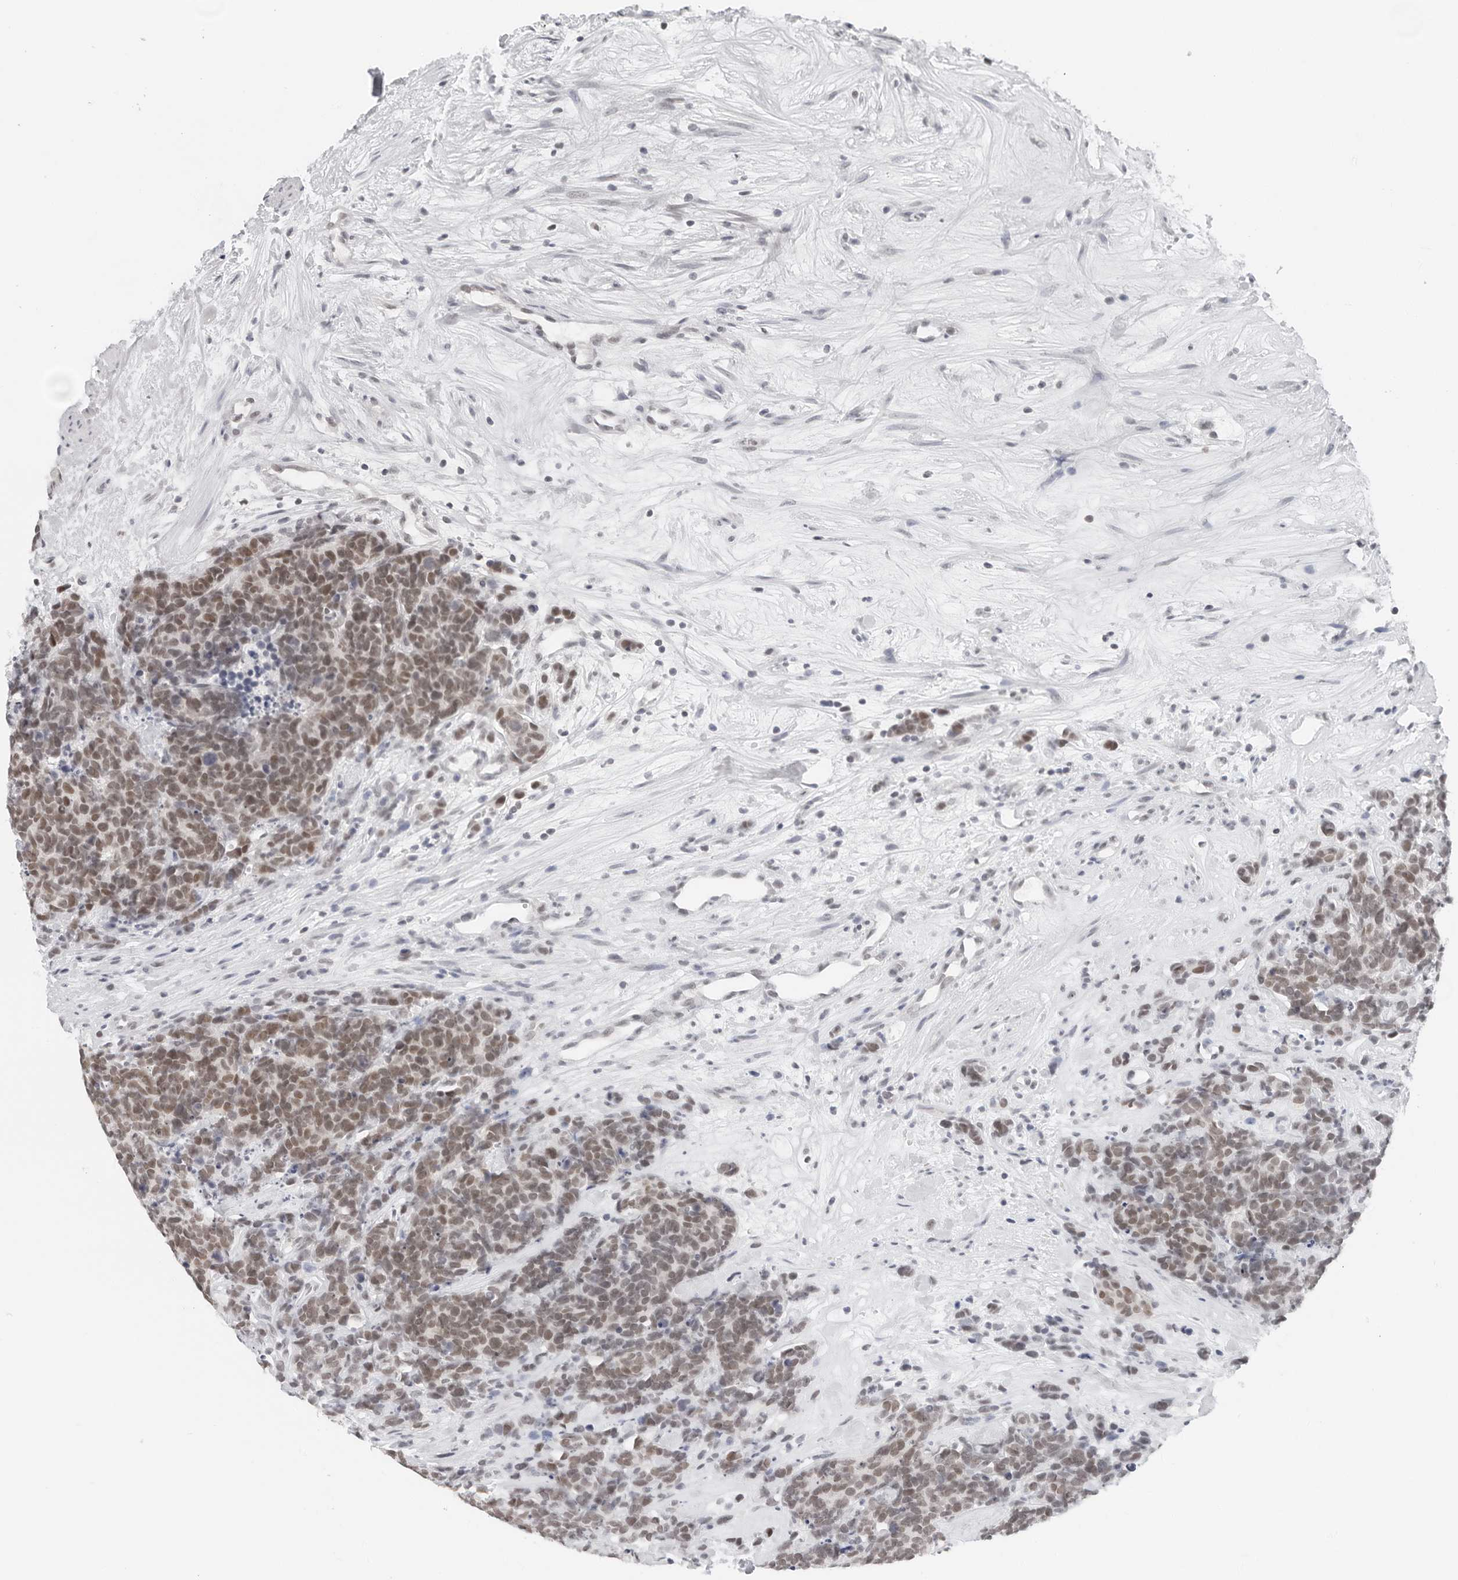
{"staining": {"intensity": "moderate", "quantity": ">75%", "location": "nuclear"}, "tissue": "carcinoid", "cell_type": "Tumor cells", "image_type": "cancer", "snomed": [{"axis": "morphology", "description": "Carcinoma, NOS"}, {"axis": "morphology", "description": "Carcinoid, malignant, NOS"}, {"axis": "topography", "description": "Urinary bladder"}], "caption": "DAB immunohistochemical staining of carcinoid demonstrates moderate nuclear protein positivity in about >75% of tumor cells.", "gene": "FLG2", "patient": {"sex": "male", "age": 57}}